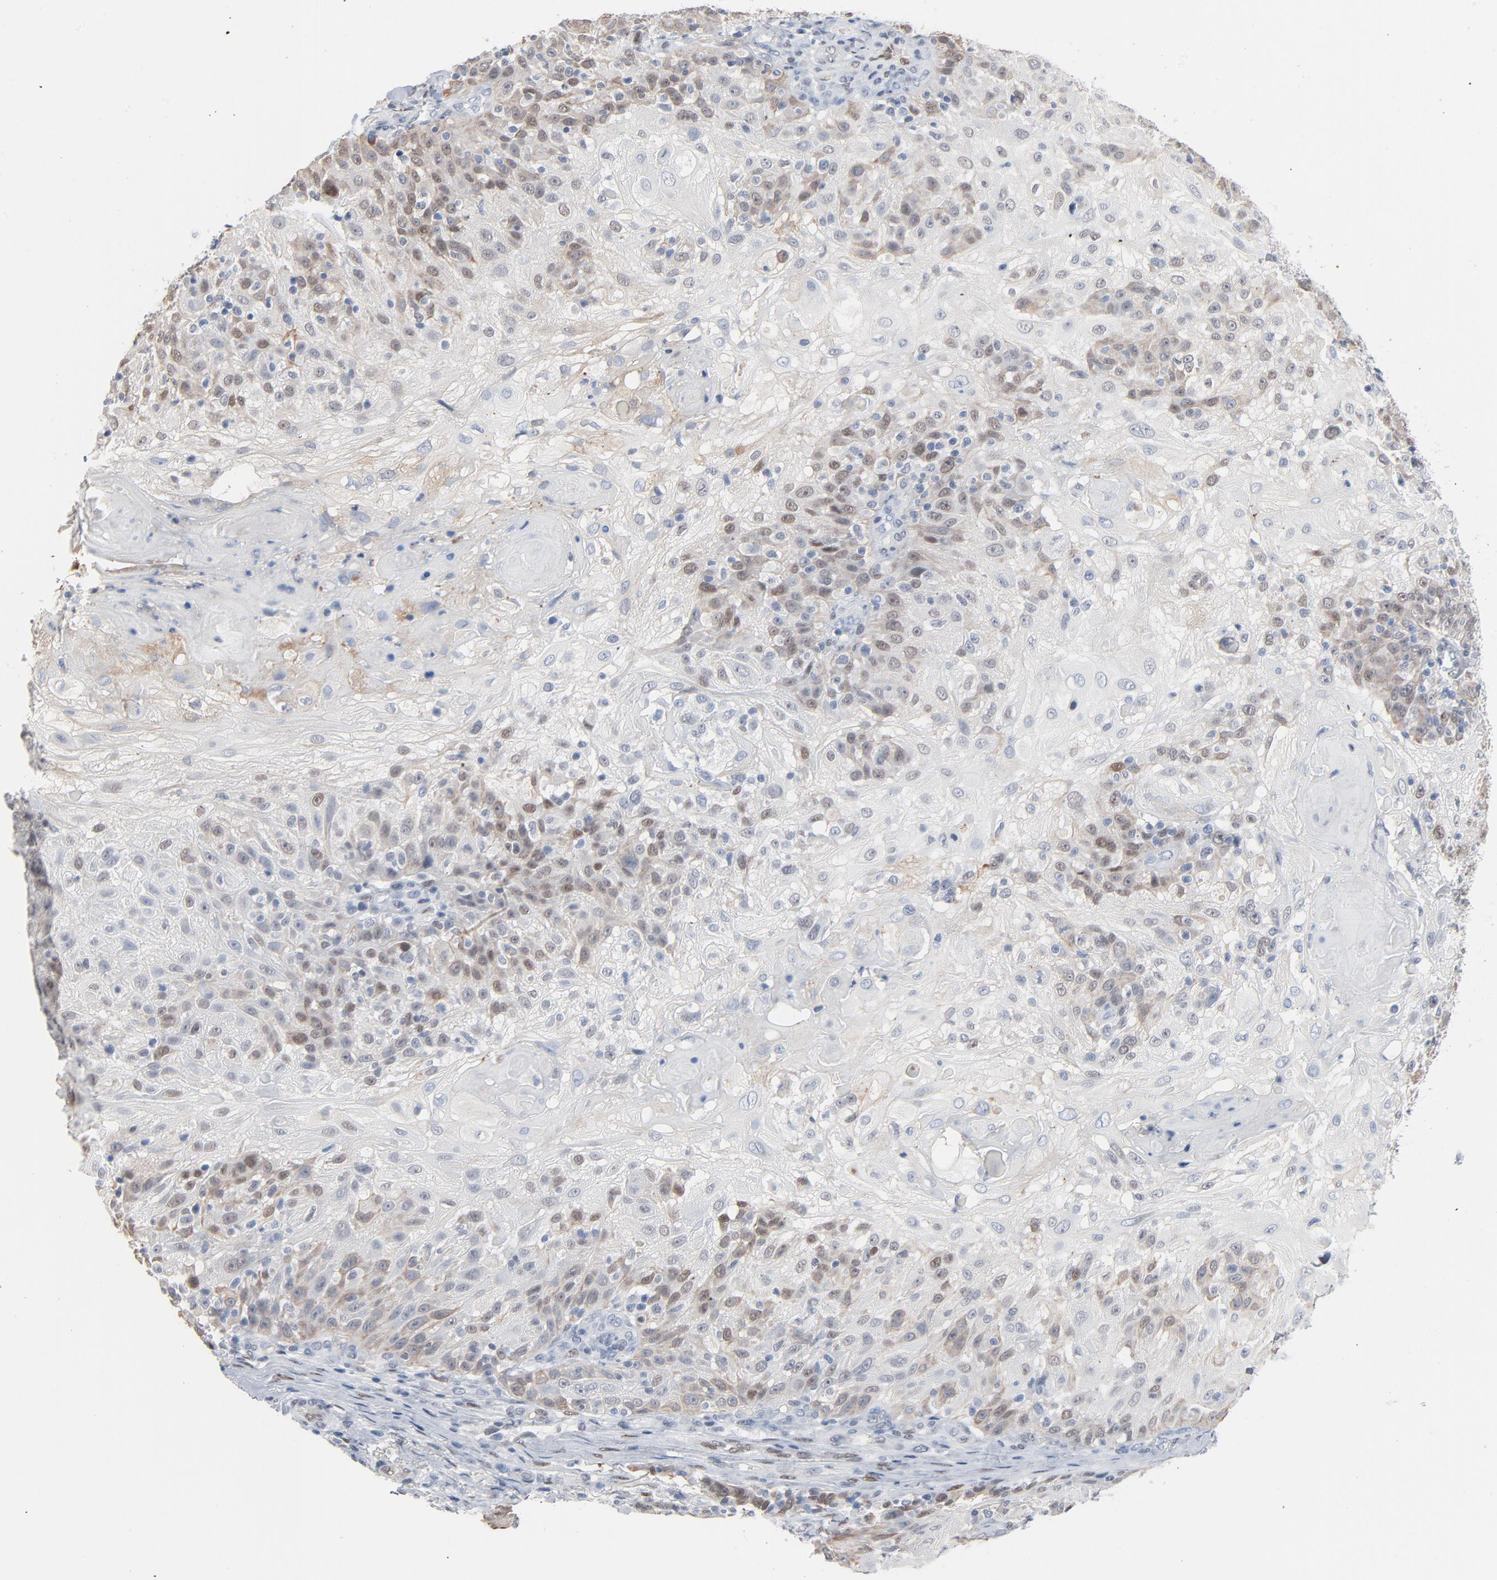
{"staining": {"intensity": "moderate", "quantity": "25%-75%", "location": "nuclear"}, "tissue": "skin cancer", "cell_type": "Tumor cells", "image_type": "cancer", "snomed": [{"axis": "morphology", "description": "Normal tissue, NOS"}, {"axis": "morphology", "description": "Squamous cell carcinoma, NOS"}, {"axis": "topography", "description": "Skin"}], "caption": "Tumor cells demonstrate medium levels of moderate nuclear positivity in approximately 25%-75% of cells in human squamous cell carcinoma (skin). (DAB (3,3'-diaminobenzidine) IHC, brown staining for protein, blue staining for nuclei).", "gene": "FOXP1", "patient": {"sex": "female", "age": 83}}